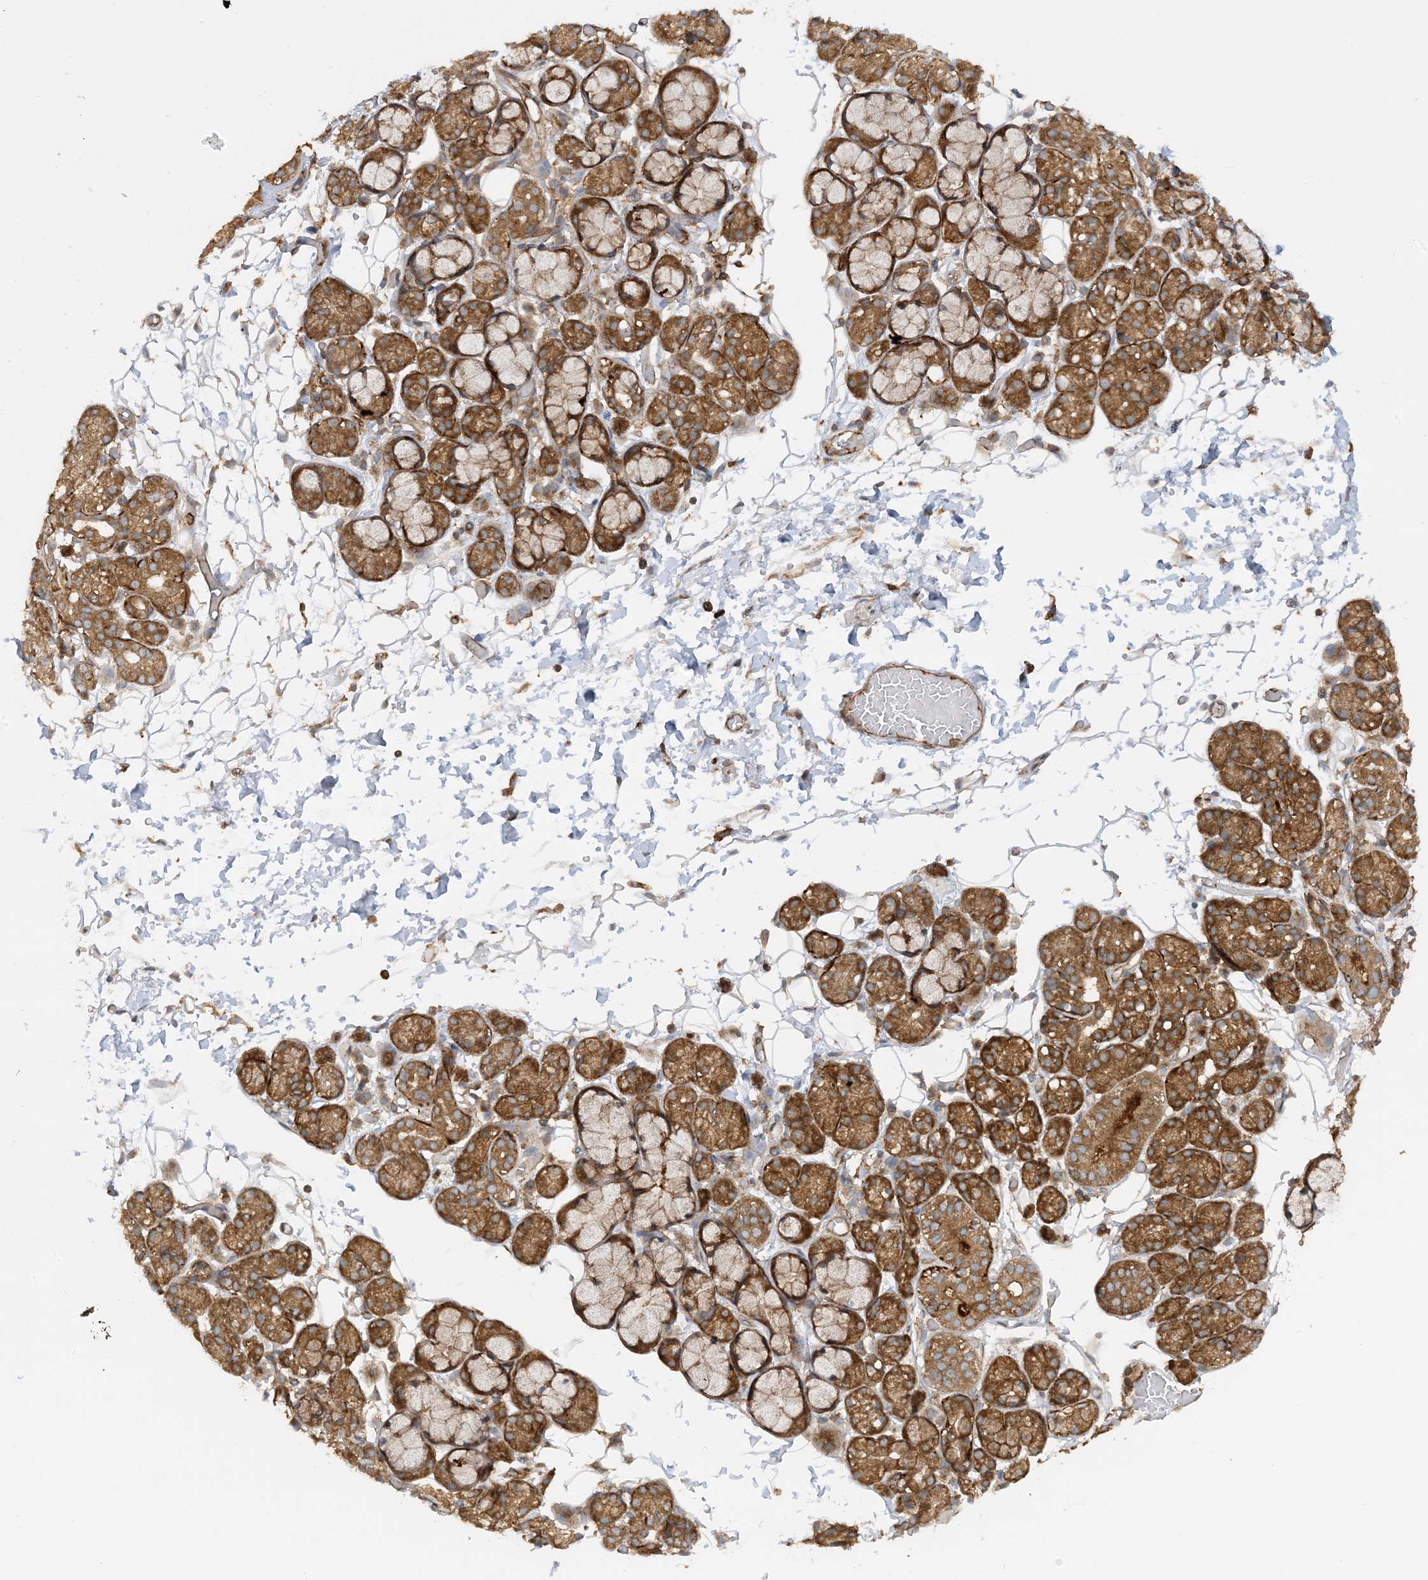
{"staining": {"intensity": "strong", "quantity": ">75%", "location": "cytoplasmic/membranous"}, "tissue": "salivary gland", "cell_type": "Glandular cells", "image_type": "normal", "snomed": [{"axis": "morphology", "description": "Normal tissue, NOS"}, {"axis": "topography", "description": "Salivary gland"}], "caption": "IHC (DAB) staining of normal human salivary gland exhibits strong cytoplasmic/membranous protein staining in approximately >75% of glandular cells.", "gene": "STAM2", "patient": {"sex": "male", "age": 63}}